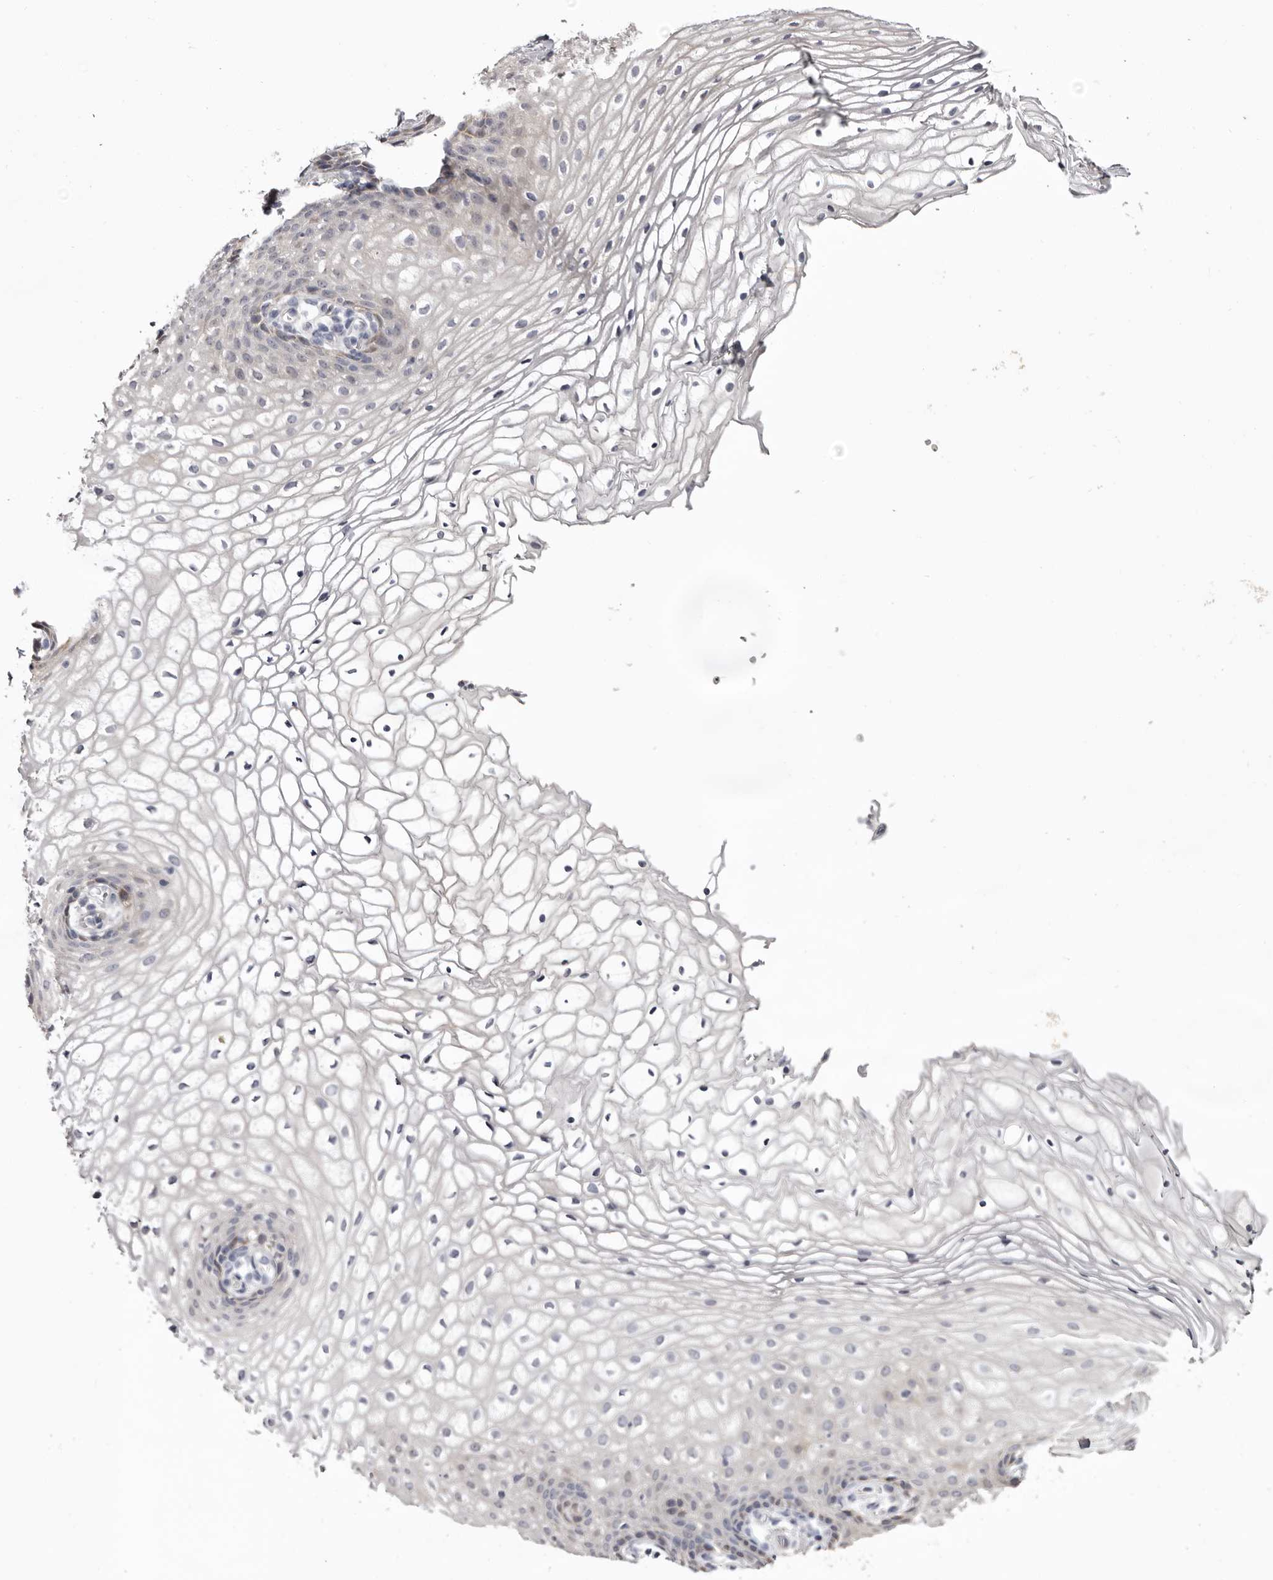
{"staining": {"intensity": "weak", "quantity": "<25%", "location": "cytoplasmic/membranous"}, "tissue": "vagina", "cell_type": "Squamous epithelial cells", "image_type": "normal", "snomed": [{"axis": "morphology", "description": "Normal tissue, NOS"}, {"axis": "topography", "description": "Vagina"}], "caption": "This is an immunohistochemistry micrograph of benign human vagina. There is no staining in squamous epithelial cells.", "gene": "CASQ1", "patient": {"sex": "female", "age": 60}}